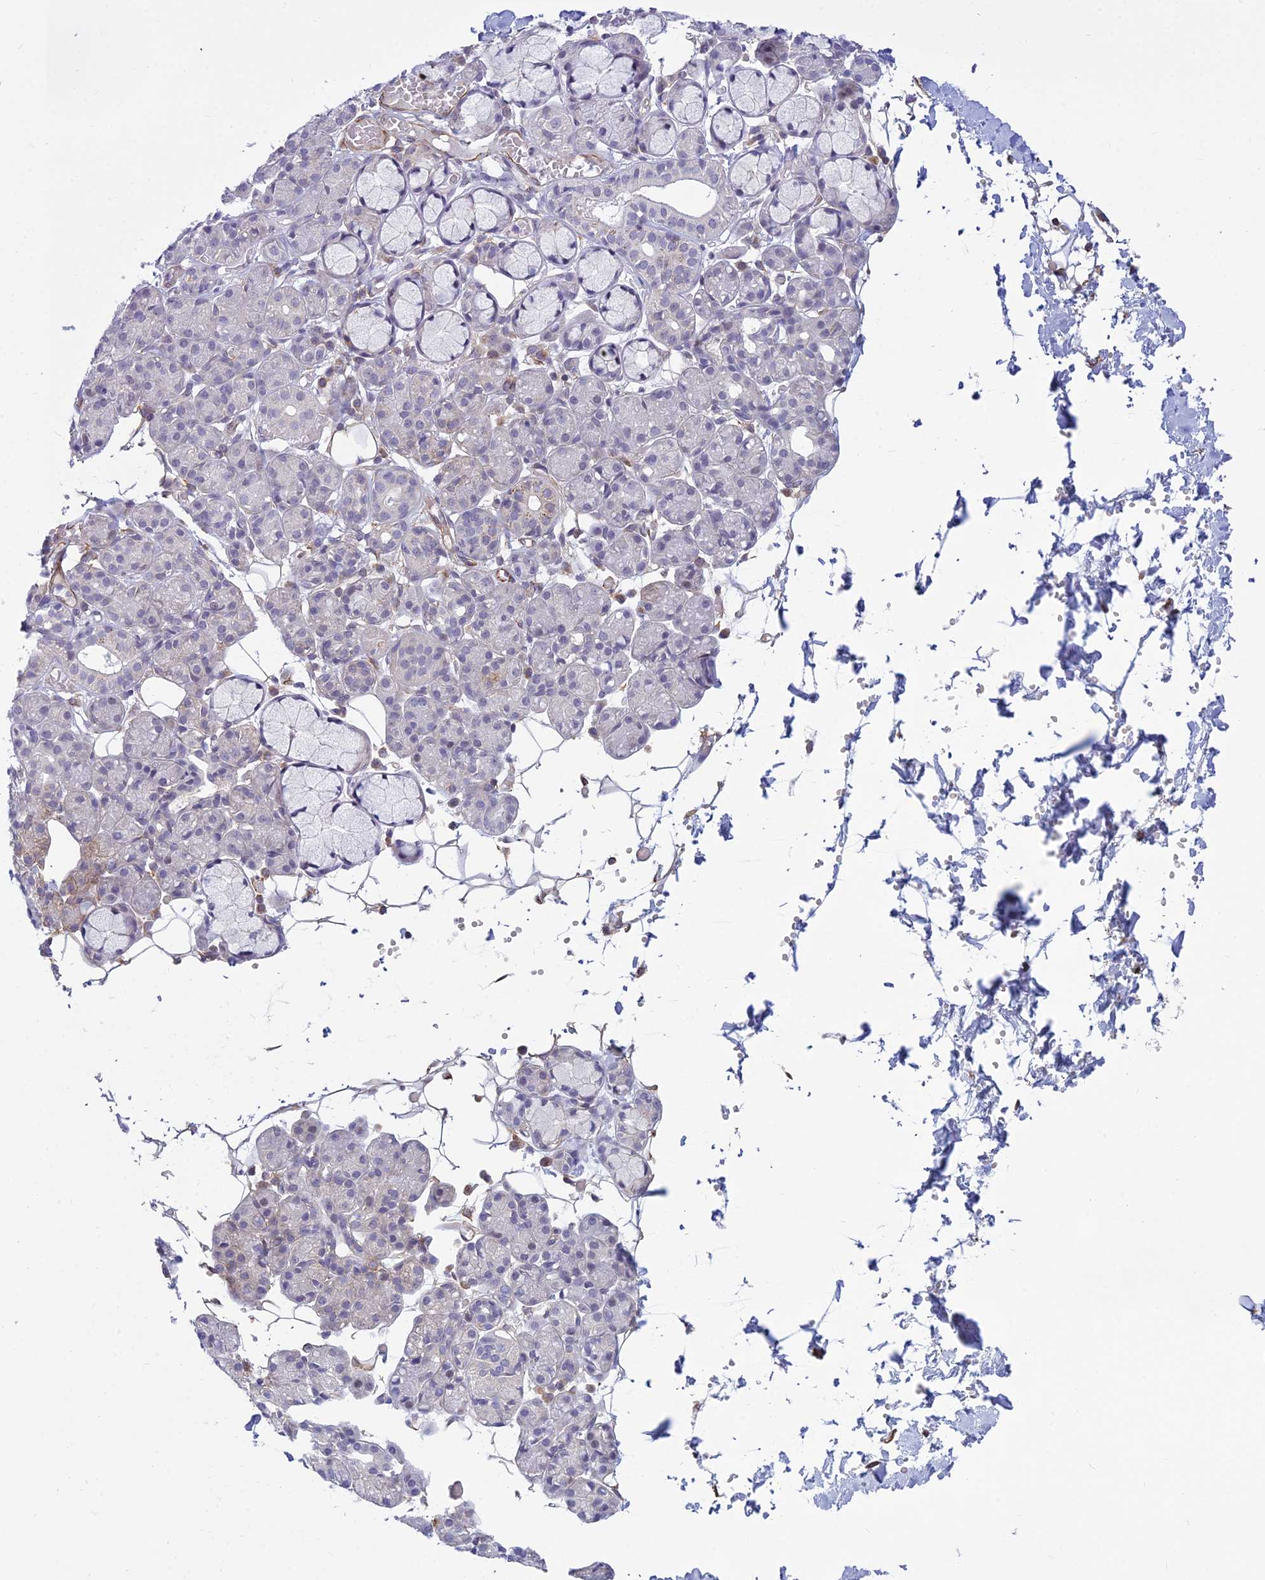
{"staining": {"intensity": "negative", "quantity": "none", "location": "none"}, "tissue": "salivary gland", "cell_type": "Glandular cells", "image_type": "normal", "snomed": [{"axis": "morphology", "description": "Normal tissue, NOS"}, {"axis": "topography", "description": "Salivary gland"}], "caption": "A high-resolution histopathology image shows immunohistochemistry (IHC) staining of benign salivary gland, which displays no significant expression in glandular cells. The staining is performed using DAB (3,3'-diaminobenzidine) brown chromogen with nuclei counter-stained in using hematoxylin.", "gene": "SAPCD2", "patient": {"sex": "male", "age": 63}}